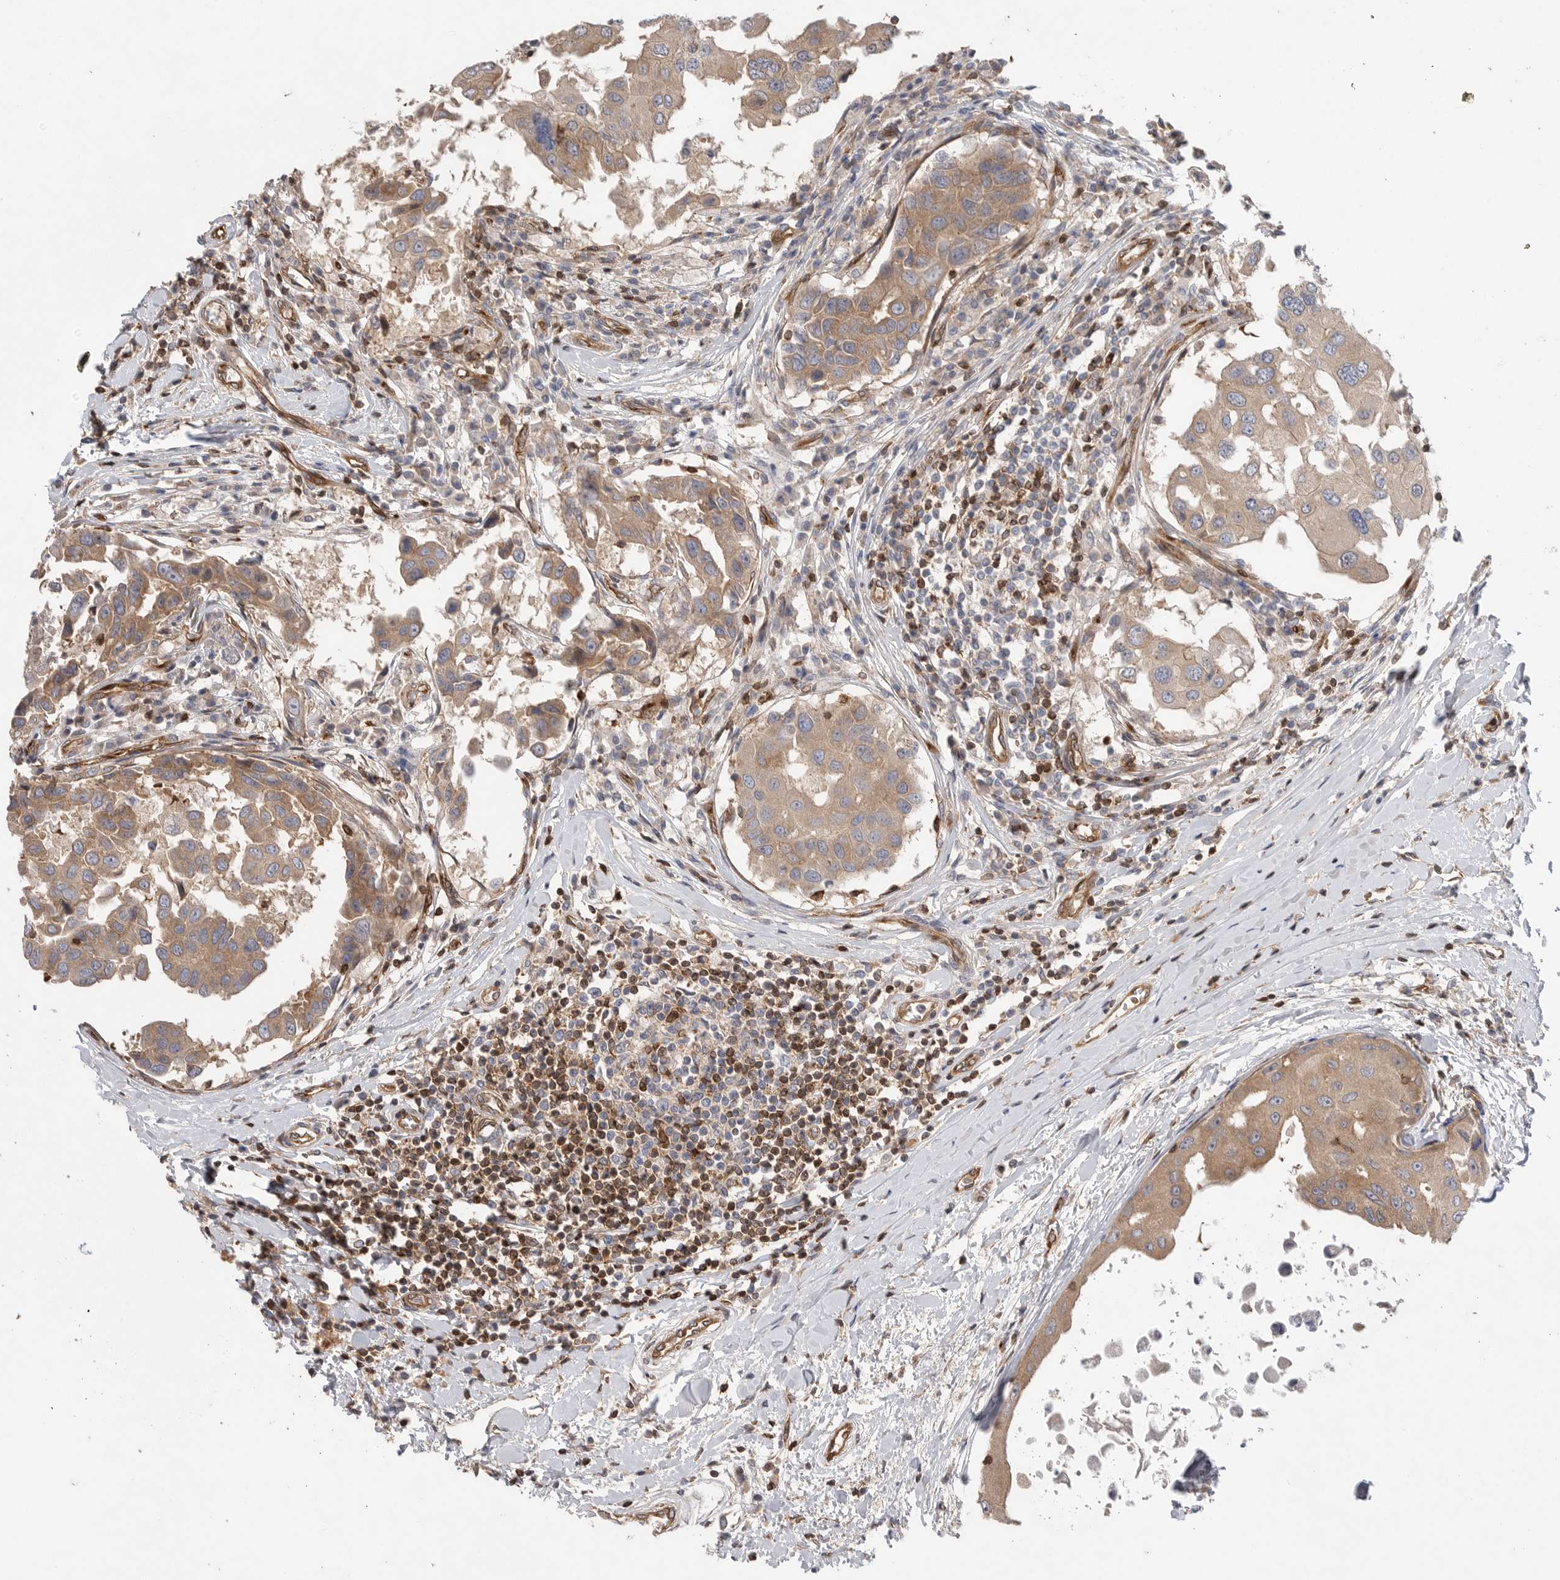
{"staining": {"intensity": "moderate", "quantity": ">75%", "location": "cytoplasmic/membranous"}, "tissue": "breast cancer", "cell_type": "Tumor cells", "image_type": "cancer", "snomed": [{"axis": "morphology", "description": "Duct carcinoma"}, {"axis": "topography", "description": "Breast"}], "caption": "A brown stain labels moderate cytoplasmic/membranous positivity of a protein in human breast intraductal carcinoma tumor cells.", "gene": "PRKCH", "patient": {"sex": "female", "age": 27}}